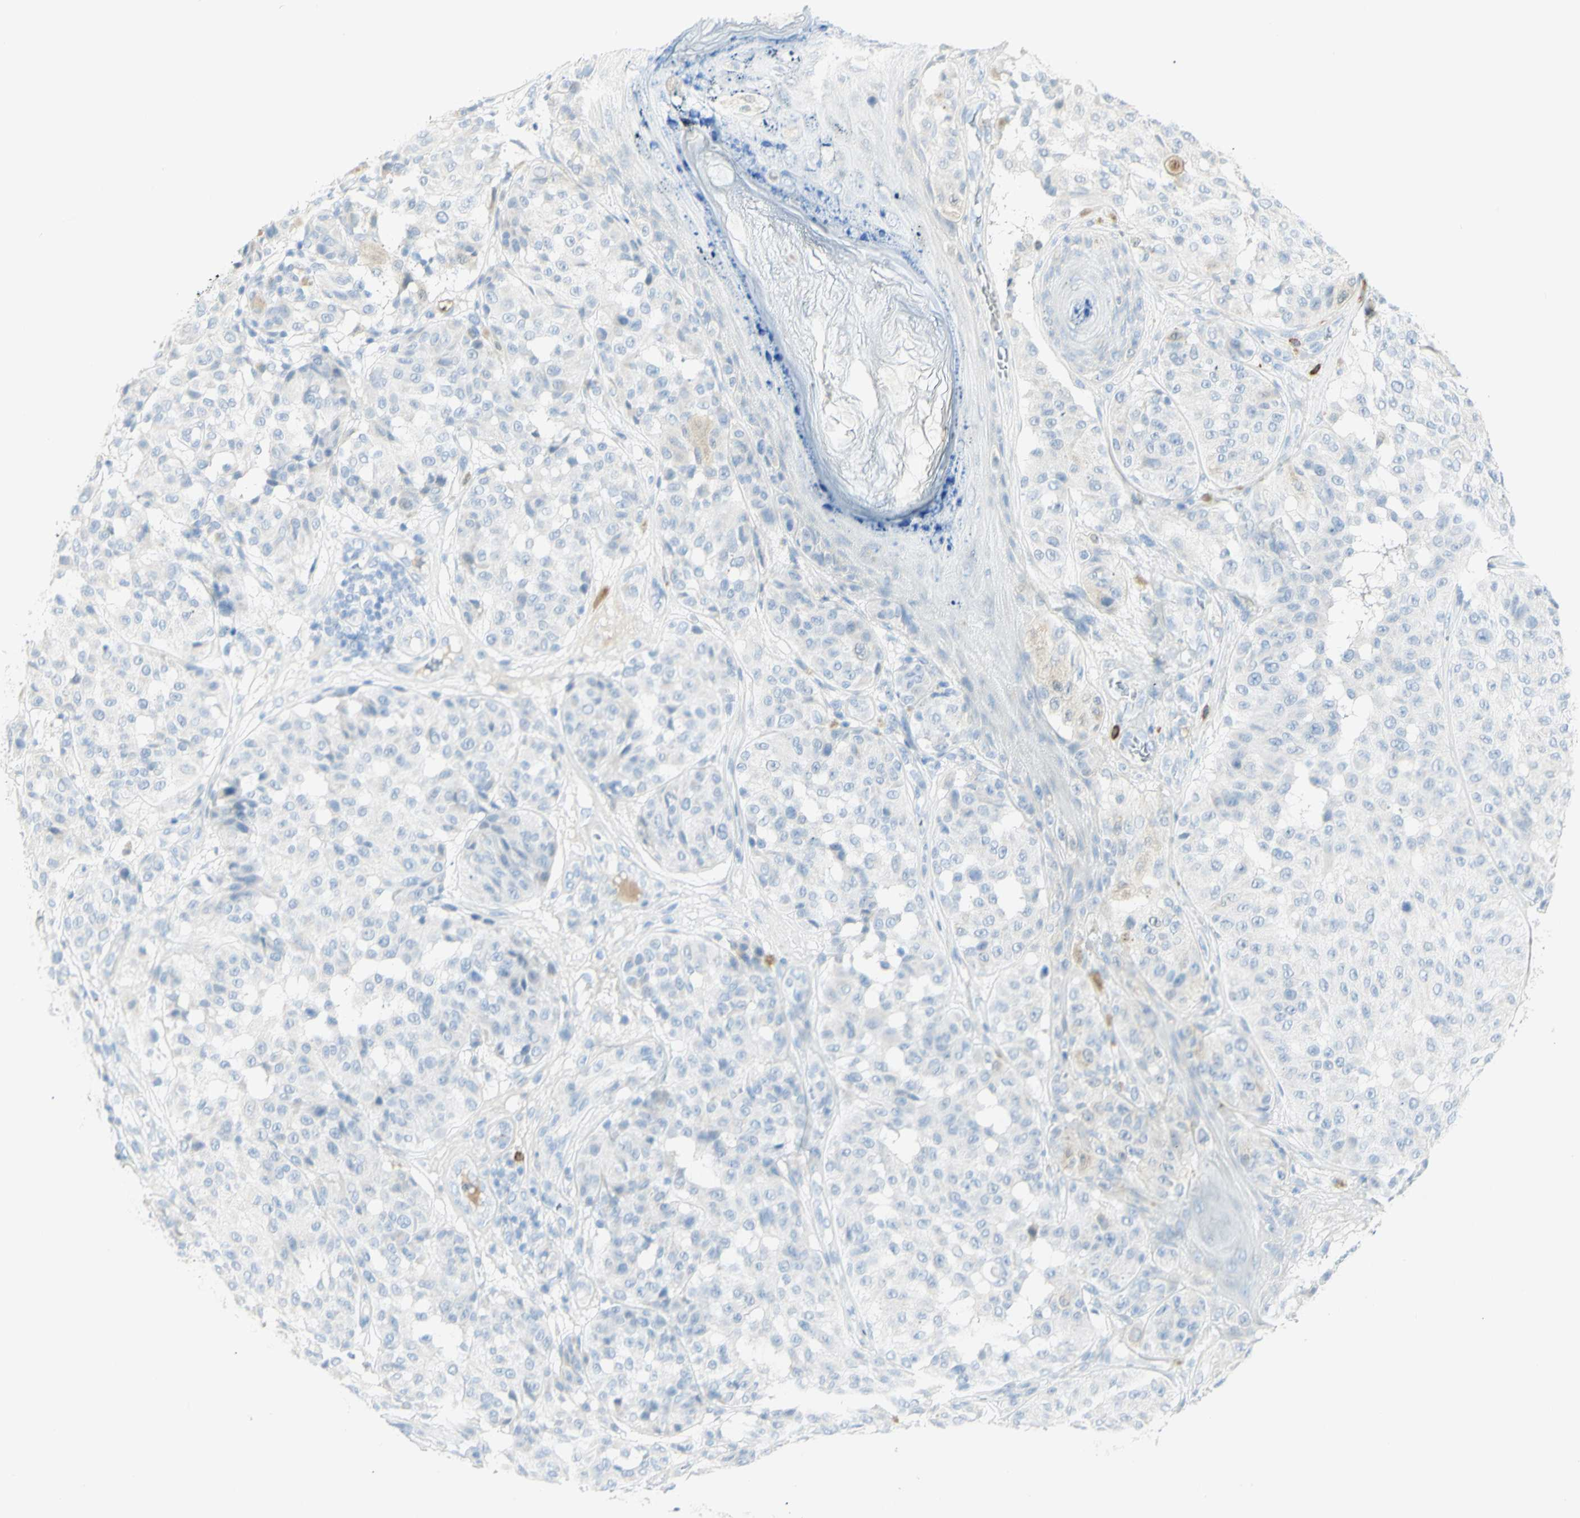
{"staining": {"intensity": "negative", "quantity": "none", "location": "none"}, "tissue": "melanoma", "cell_type": "Tumor cells", "image_type": "cancer", "snomed": [{"axis": "morphology", "description": "Malignant melanoma, NOS"}, {"axis": "topography", "description": "Skin"}], "caption": "Micrograph shows no significant protein staining in tumor cells of malignant melanoma.", "gene": "LETM1", "patient": {"sex": "female", "age": 46}}